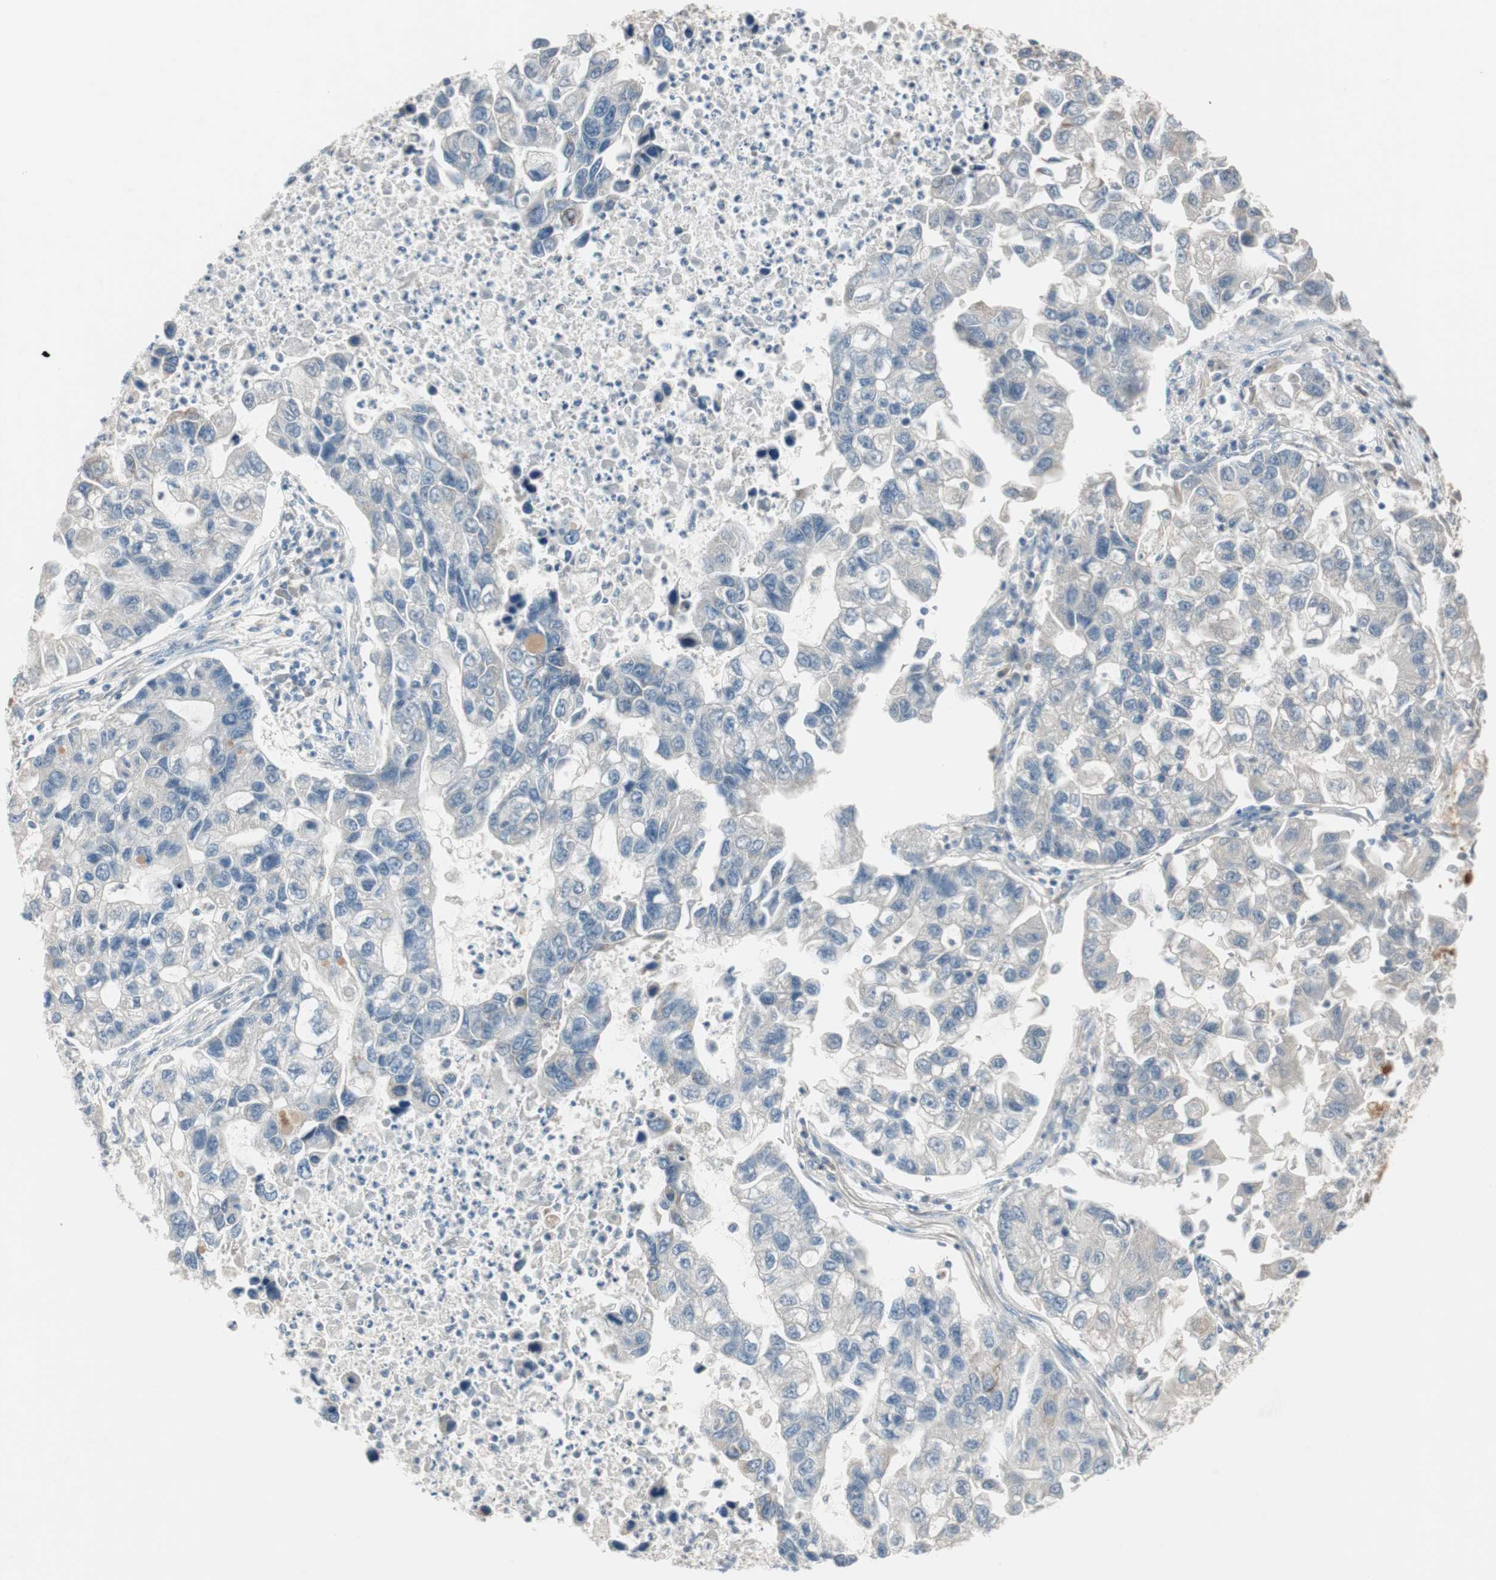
{"staining": {"intensity": "negative", "quantity": "none", "location": "none"}, "tissue": "lung cancer", "cell_type": "Tumor cells", "image_type": "cancer", "snomed": [{"axis": "morphology", "description": "Adenocarcinoma, NOS"}, {"axis": "topography", "description": "Lung"}], "caption": "This is an immunohistochemistry (IHC) histopathology image of lung adenocarcinoma. There is no positivity in tumor cells.", "gene": "KHK", "patient": {"sex": "female", "age": 51}}